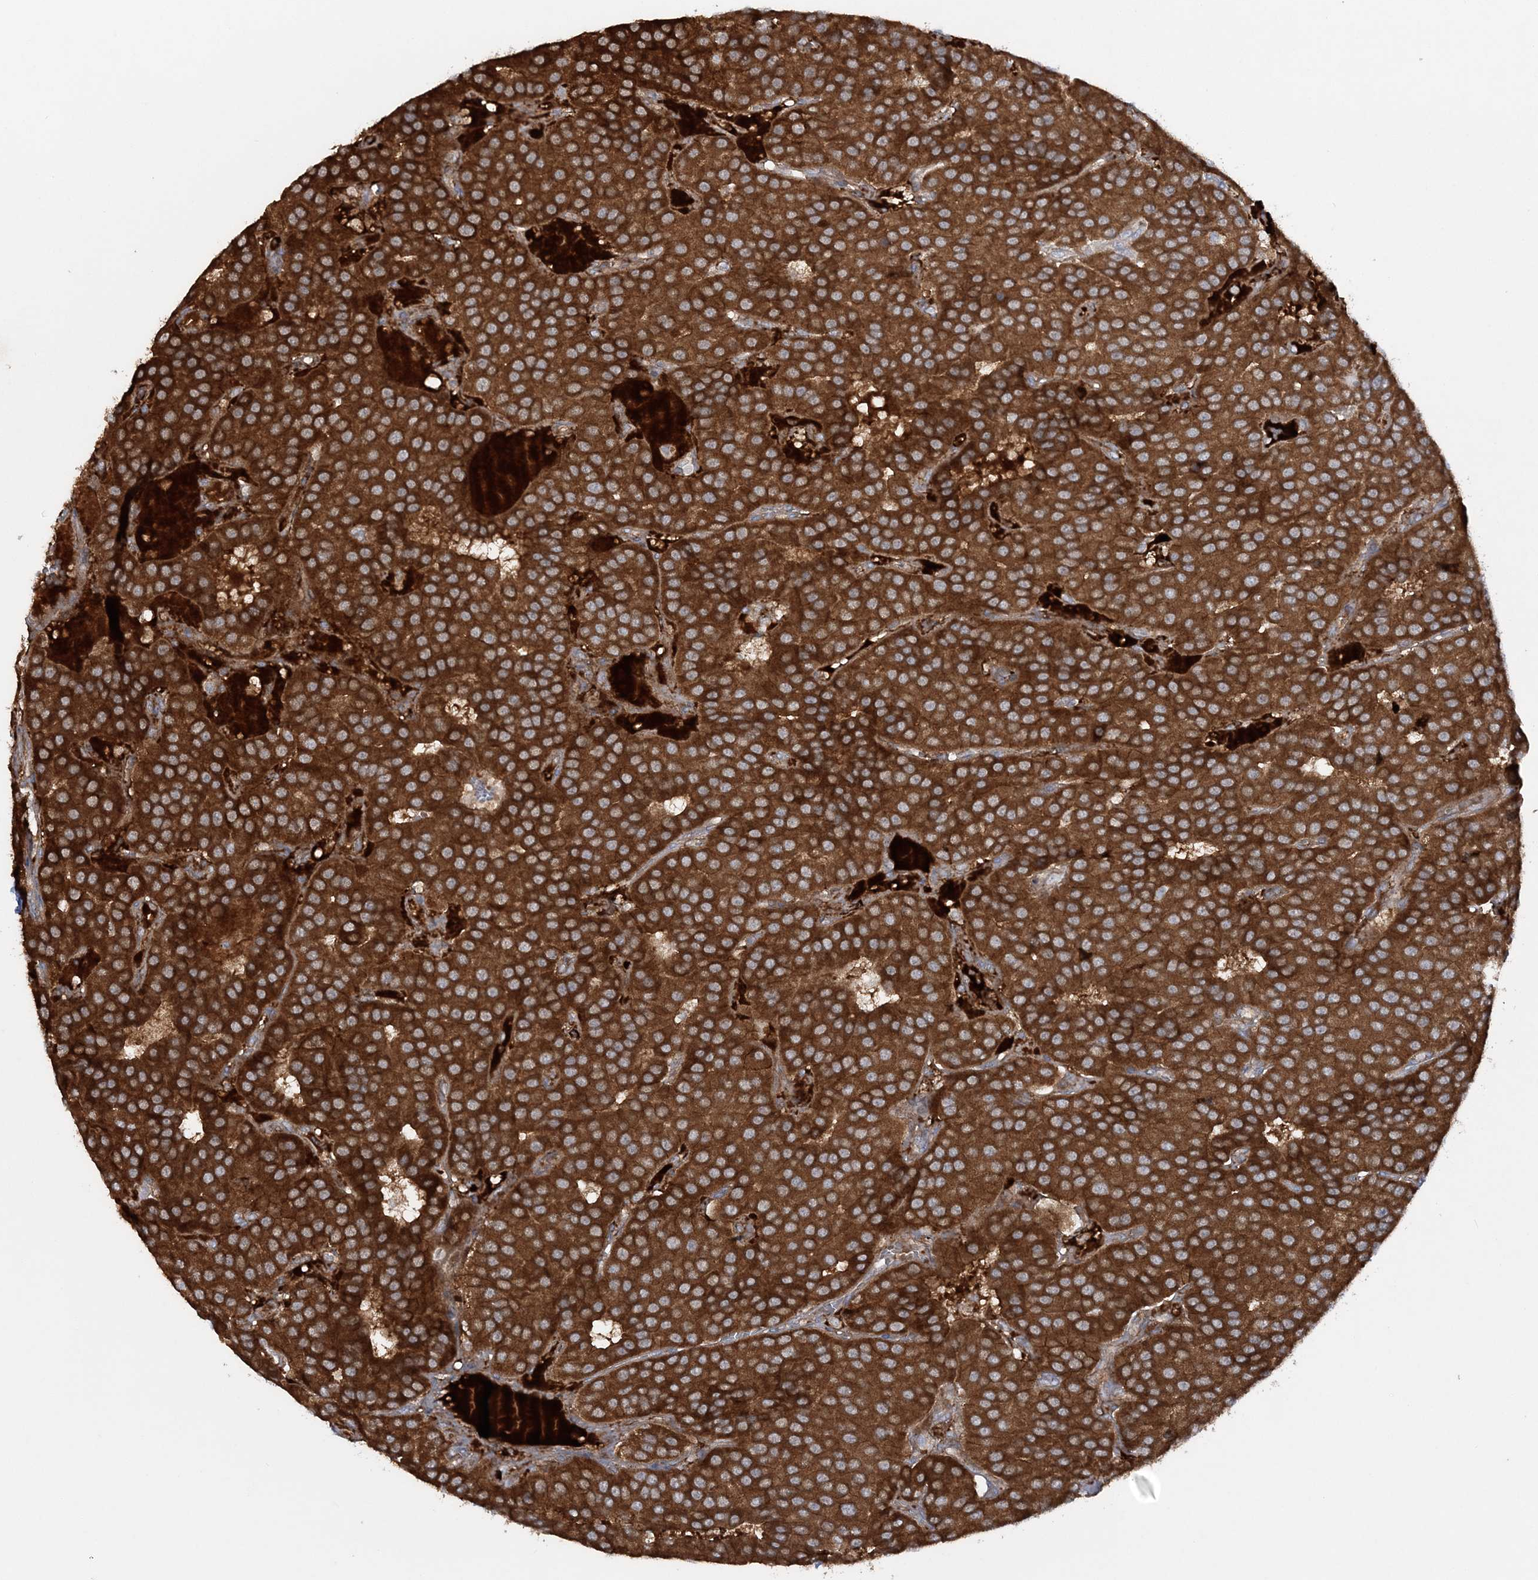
{"staining": {"intensity": "strong", "quantity": ">75%", "location": "cytoplasmic/membranous"}, "tissue": "parathyroid gland", "cell_type": "Glandular cells", "image_type": "normal", "snomed": [{"axis": "morphology", "description": "Normal tissue, NOS"}, {"axis": "morphology", "description": "Adenoma, NOS"}, {"axis": "topography", "description": "Parathyroid gland"}], "caption": "Protein staining exhibits strong cytoplasmic/membranous expression in about >75% of glandular cells in normal parathyroid gland.", "gene": "MOCS2", "patient": {"sex": "female", "age": 86}}